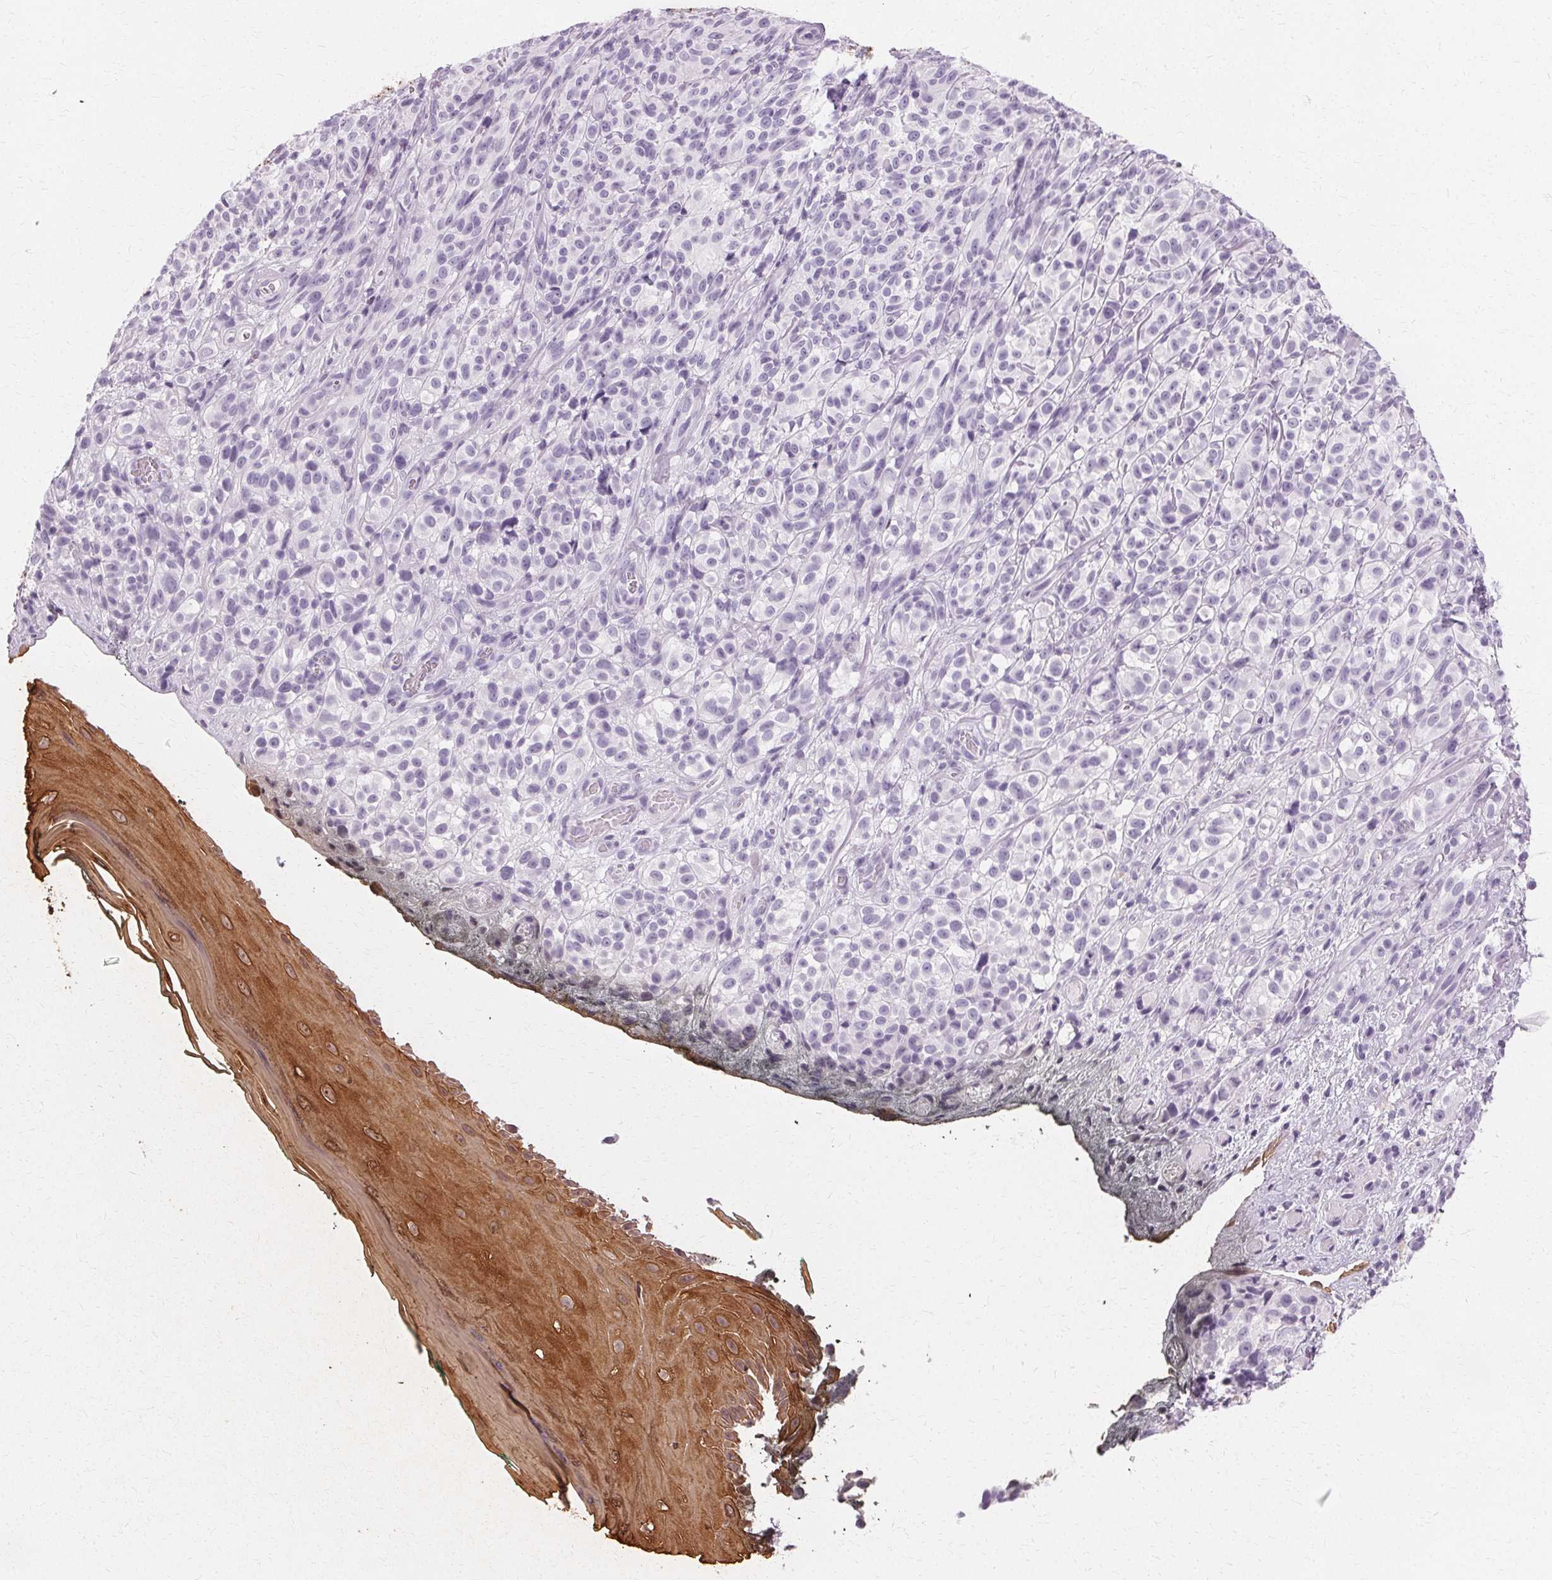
{"staining": {"intensity": "negative", "quantity": "none", "location": "none"}, "tissue": "melanoma", "cell_type": "Tumor cells", "image_type": "cancer", "snomed": [{"axis": "morphology", "description": "Malignant melanoma, NOS"}, {"axis": "topography", "description": "Skin"}], "caption": "Immunohistochemistry of melanoma shows no staining in tumor cells. (DAB immunohistochemistry (IHC) visualized using brightfield microscopy, high magnification).", "gene": "KRT6C", "patient": {"sex": "female", "age": 85}}